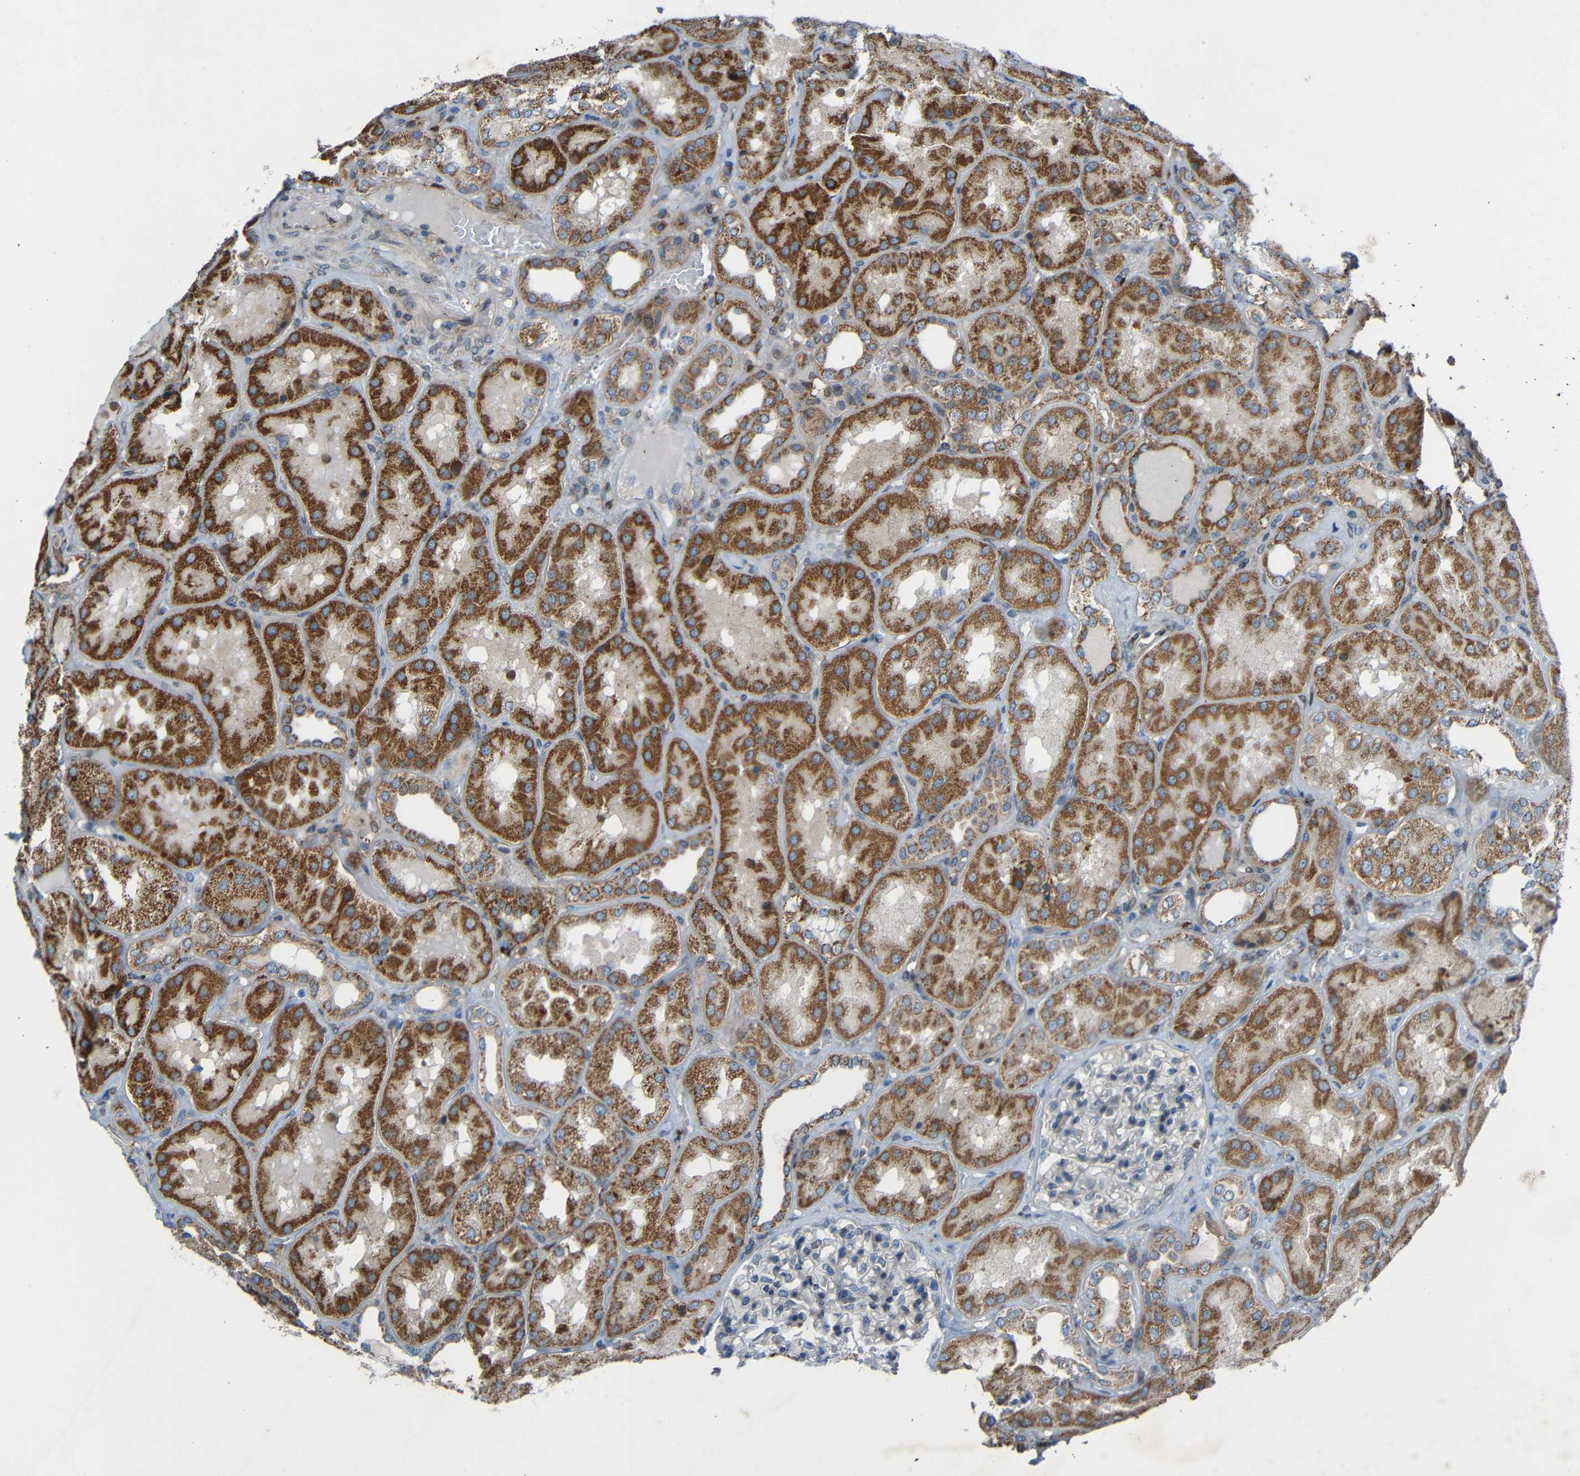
{"staining": {"intensity": "weak", "quantity": ">75%", "location": "cytoplasmic/membranous"}, "tissue": "kidney", "cell_type": "Cells in glomeruli", "image_type": "normal", "snomed": [{"axis": "morphology", "description": "Normal tissue, NOS"}, {"axis": "topography", "description": "Kidney"}], "caption": "Protein expression analysis of normal kidney demonstrates weak cytoplasmic/membranous expression in about >75% of cells in glomeruli.", "gene": "TMEM25", "patient": {"sex": "female", "age": 56}}